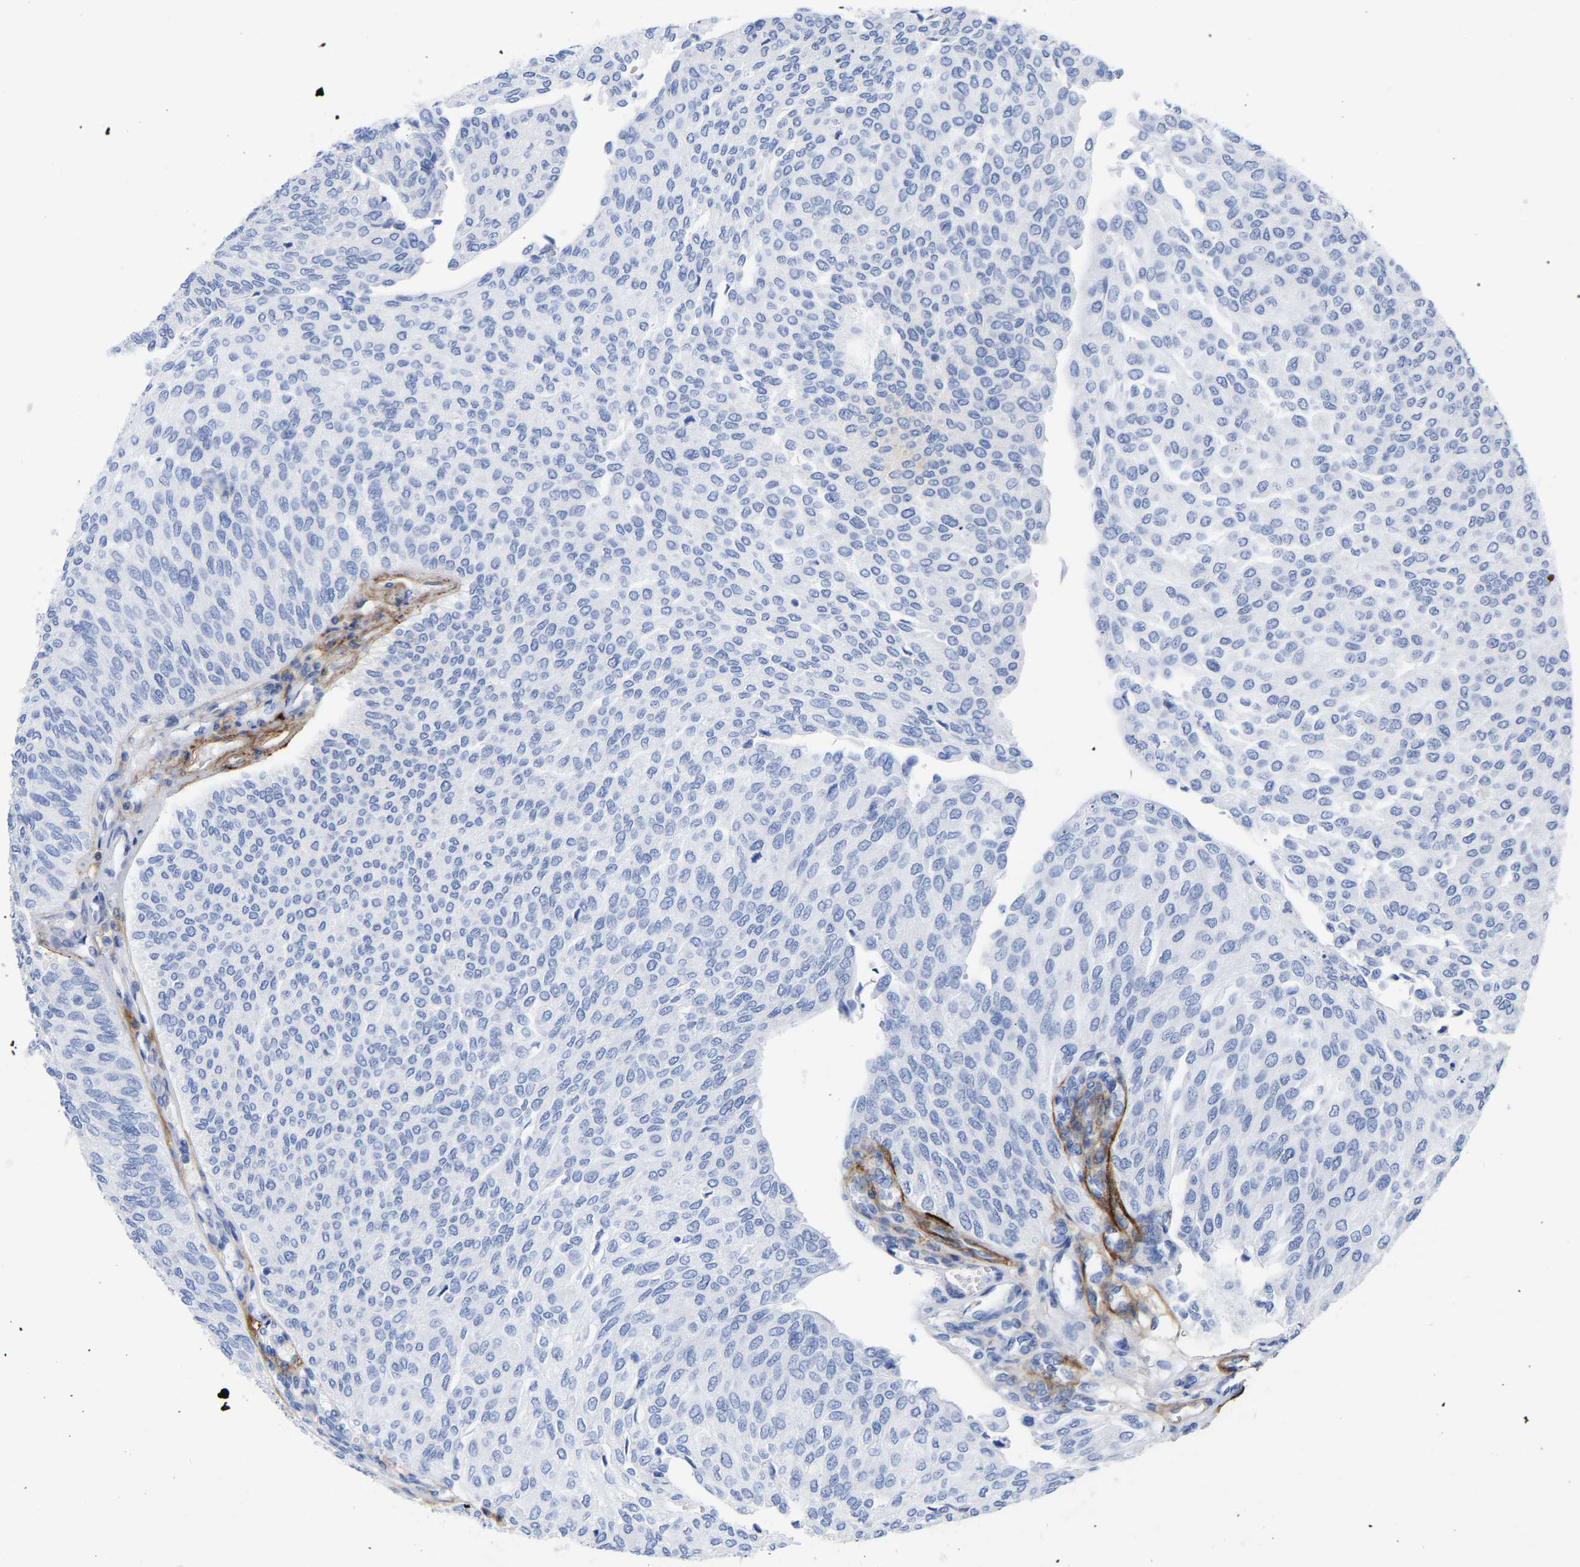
{"staining": {"intensity": "negative", "quantity": "none", "location": "none"}, "tissue": "urothelial cancer", "cell_type": "Tumor cells", "image_type": "cancer", "snomed": [{"axis": "morphology", "description": "Urothelial carcinoma, Low grade"}, {"axis": "topography", "description": "Urinary bladder"}], "caption": "An image of urothelial carcinoma (low-grade) stained for a protein displays no brown staining in tumor cells.", "gene": "HAPLN1", "patient": {"sex": "female", "age": 79}}